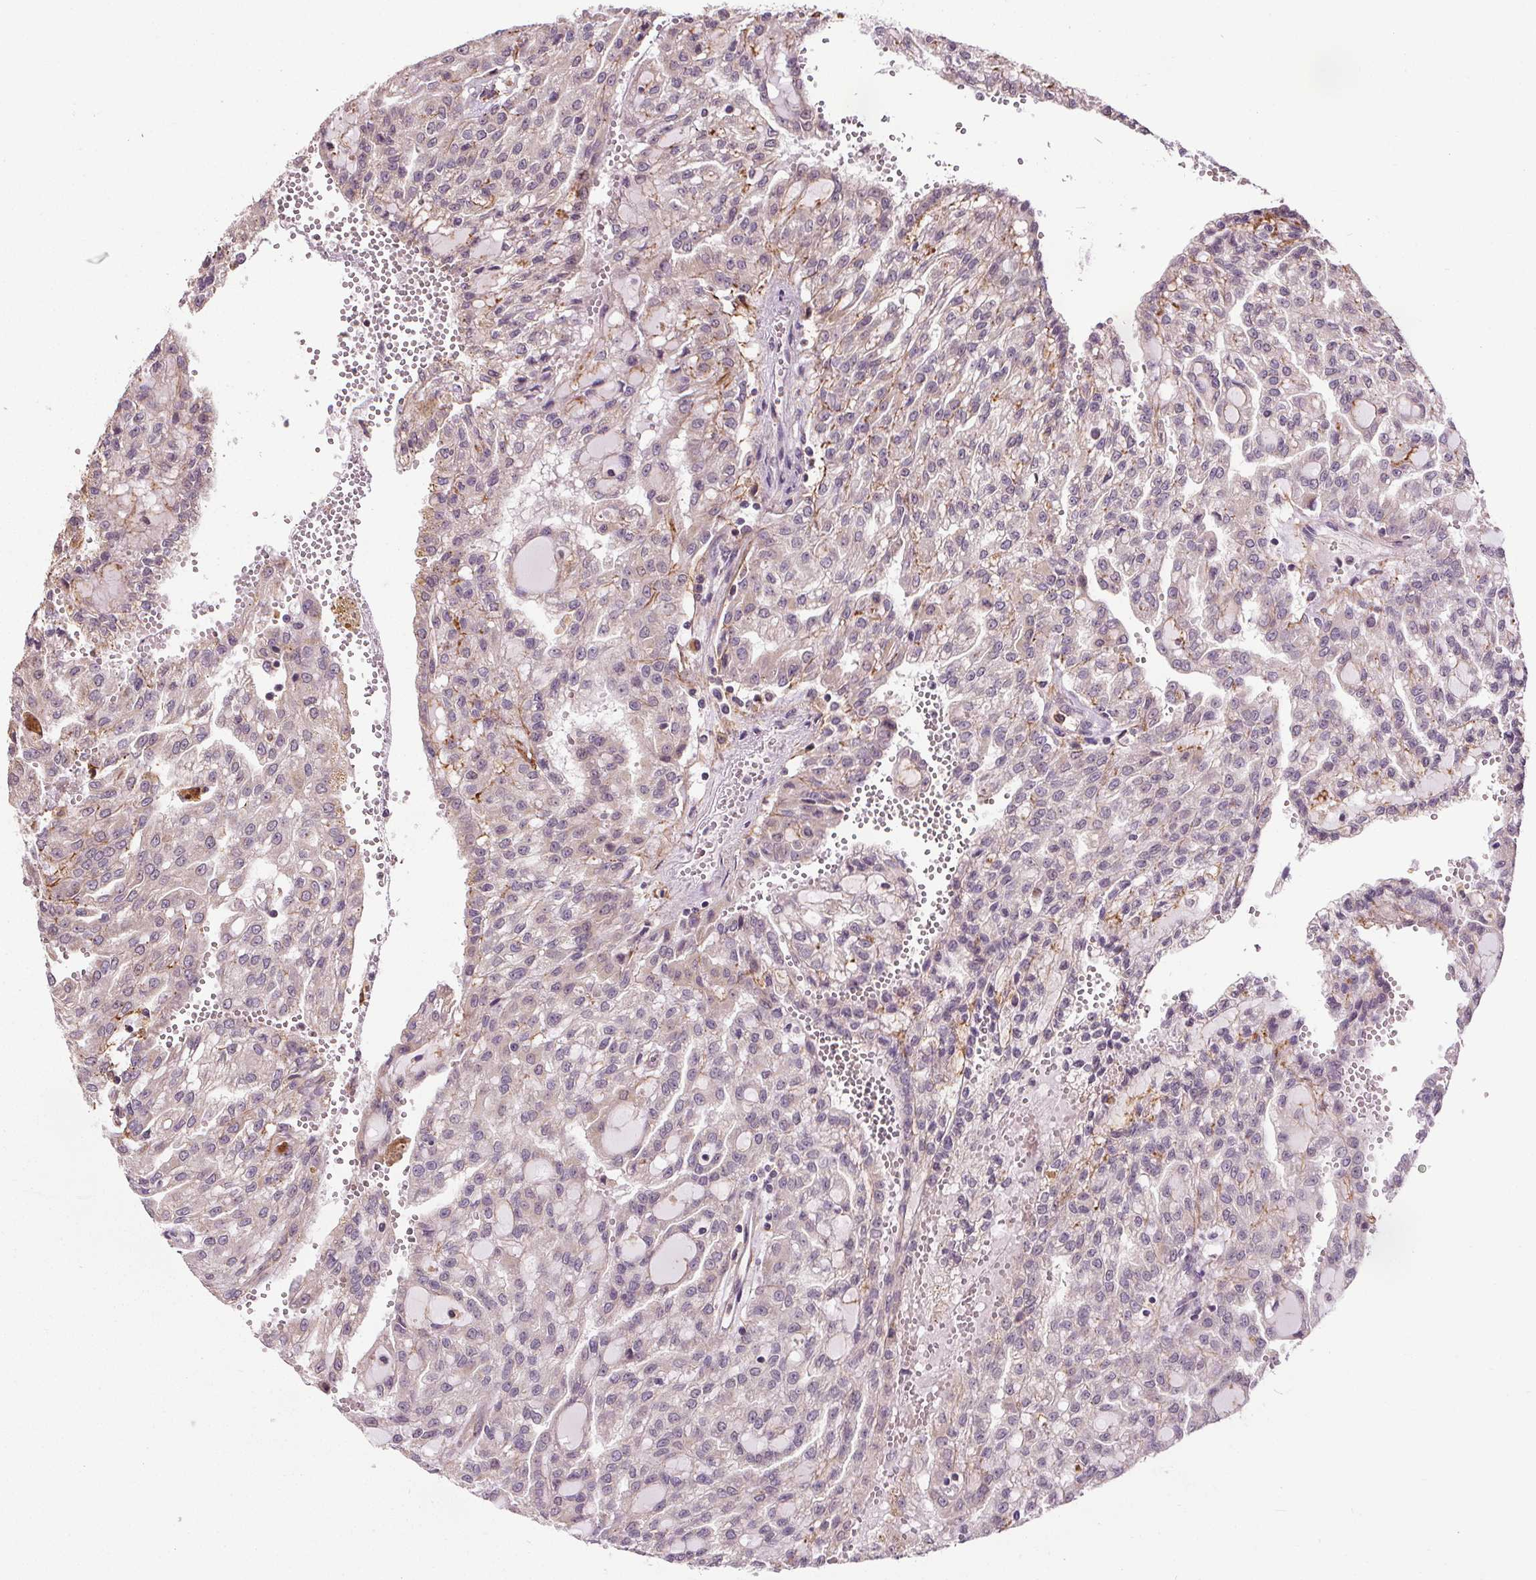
{"staining": {"intensity": "negative", "quantity": "none", "location": "none"}, "tissue": "renal cancer", "cell_type": "Tumor cells", "image_type": "cancer", "snomed": [{"axis": "morphology", "description": "Adenocarcinoma, NOS"}, {"axis": "topography", "description": "Kidney"}], "caption": "Human adenocarcinoma (renal) stained for a protein using immunohistochemistry demonstrates no staining in tumor cells.", "gene": "KIAA0232", "patient": {"sex": "male", "age": 63}}